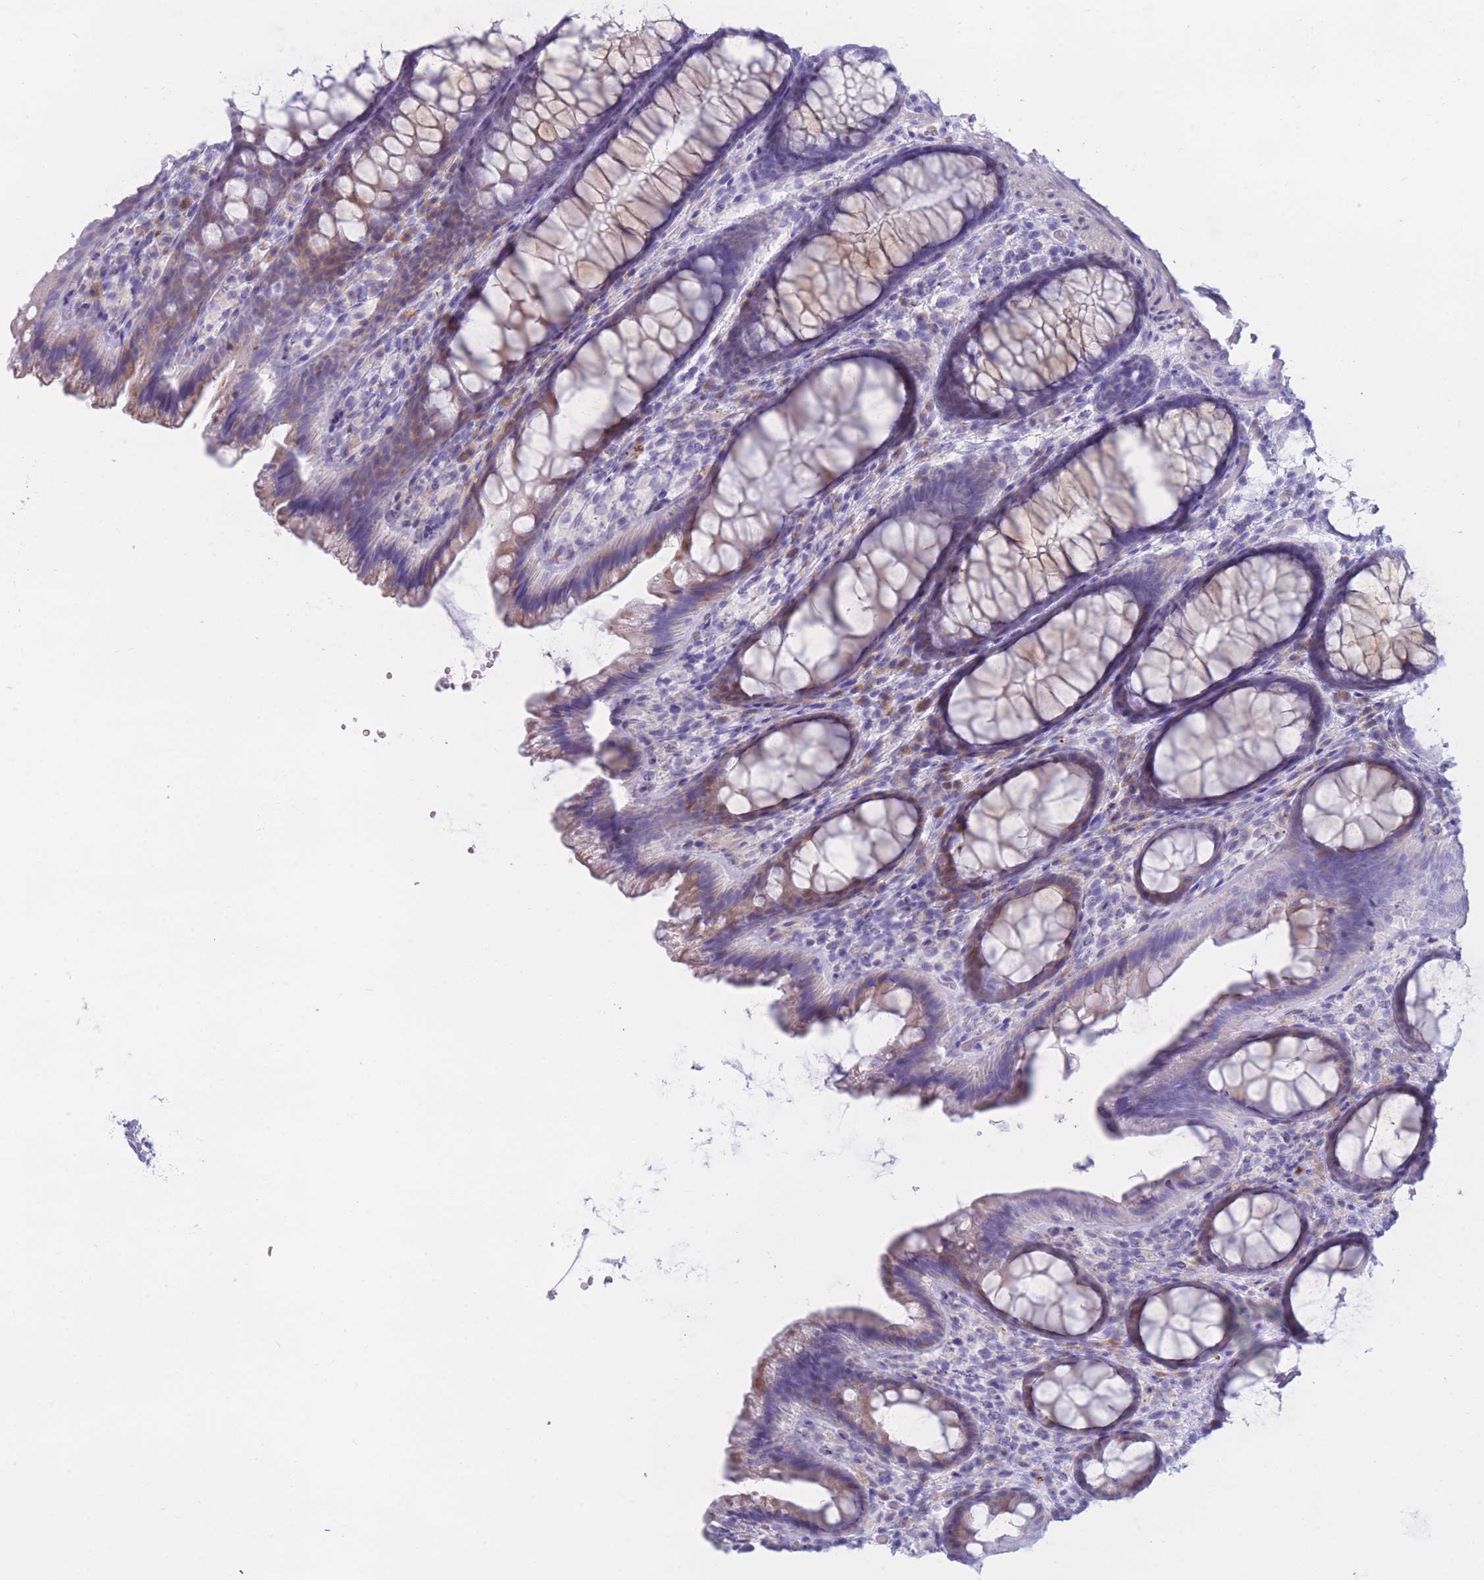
{"staining": {"intensity": "weak", "quantity": "25%-75%", "location": "cytoplasmic/membranous"}, "tissue": "colon", "cell_type": "Glandular cells", "image_type": "normal", "snomed": [{"axis": "morphology", "description": "Normal tissue, NOS"}, {"axis": "topography", "description": "Colon"}], "caption": "Immunohistochemistry (IHC) photomicrograph of benign colon: colon stained using immunohistochemistry (IHC) displays low levels of weak protein expression localized specifically in the cytoplasmic/membranous of glandular cells, appearing as a cytoplasmic/membranous brown color.", "gene": "COL27A1", "patient": {"sex": "male", "age": 46}}